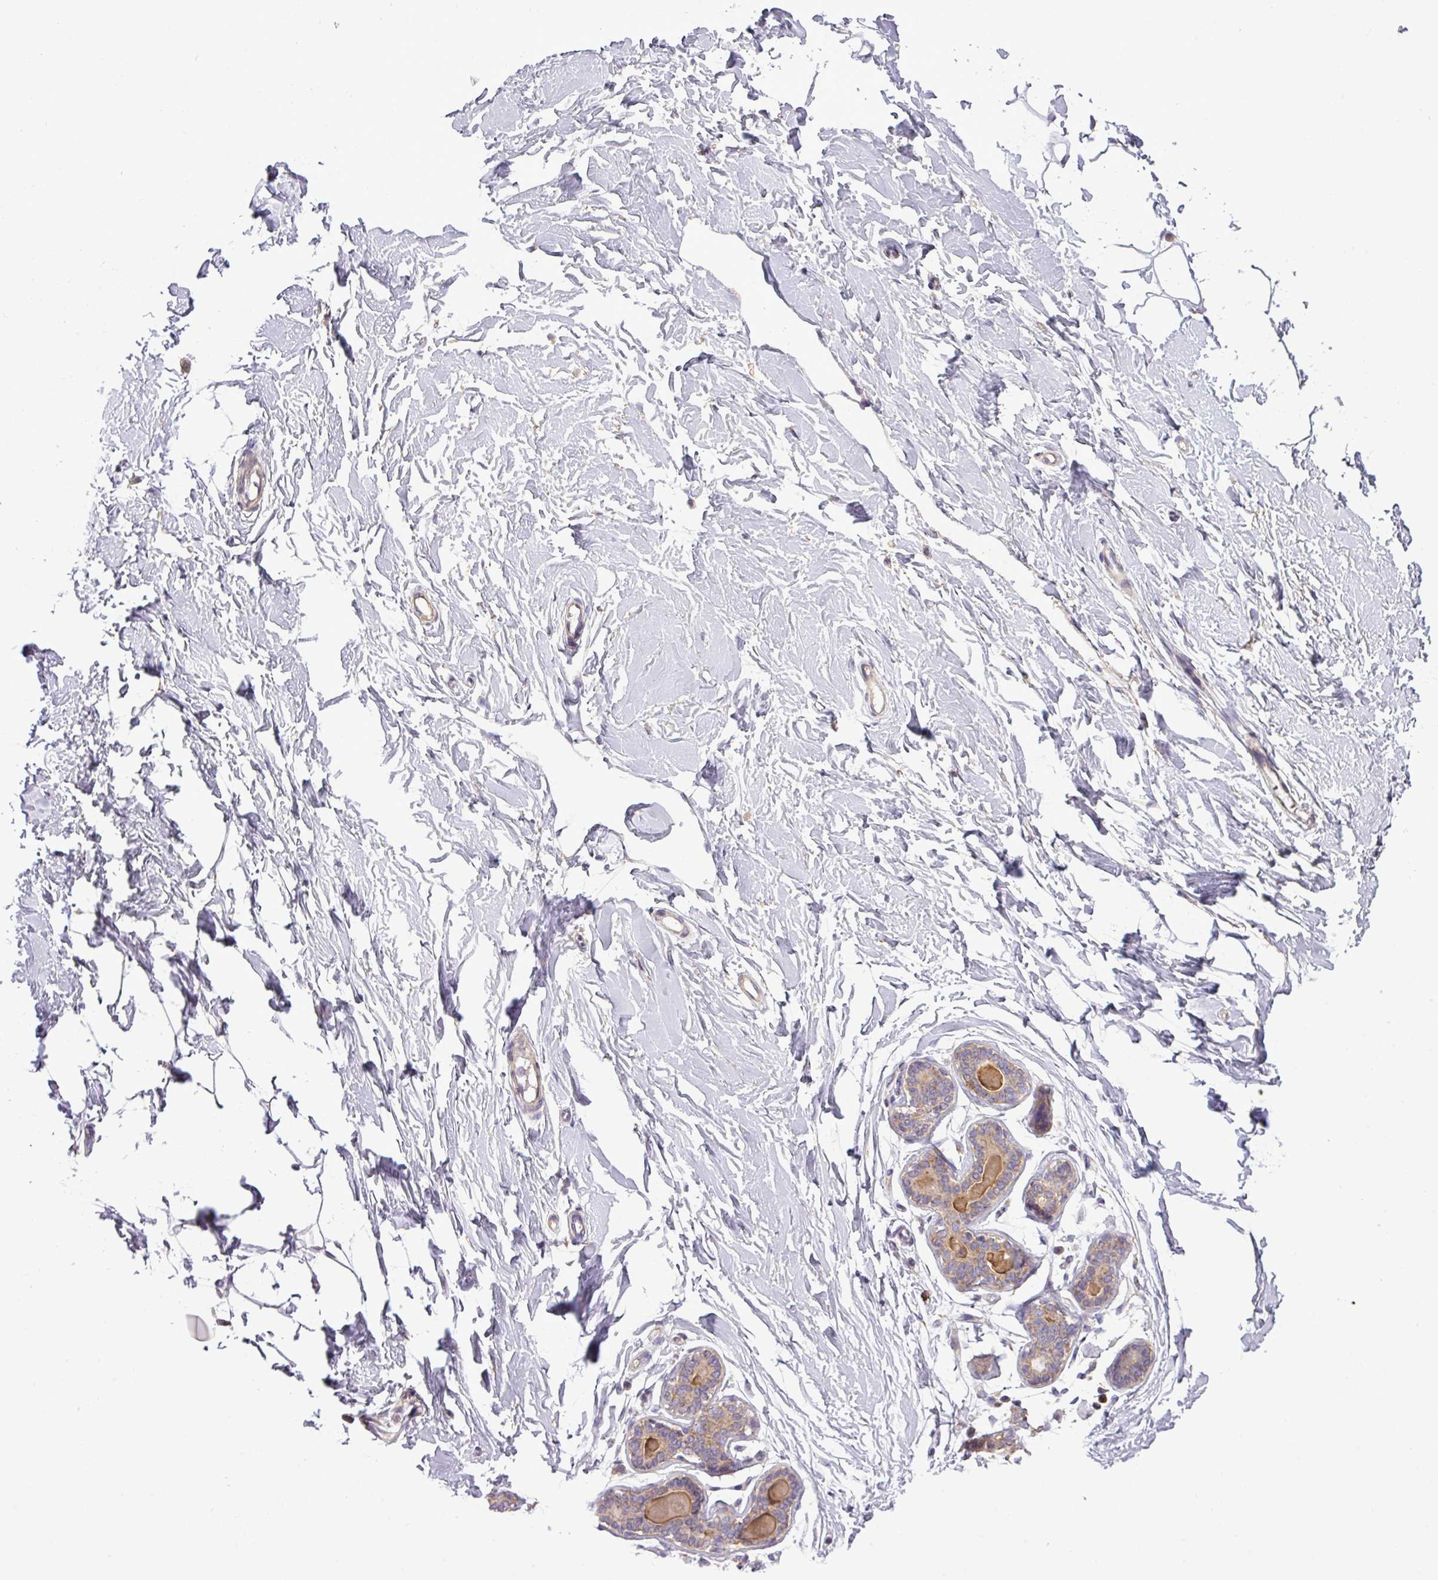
{"staining": {"intensity": "negative", "quantity": "none", "location": "none"}, "tissue": "breast", "cell_type": "Adipocytes", "image_type": "normal", "snomed": [{"axis": "morphology", "description": "Normal tissue, NOS"}, {"axis": "topography", "description": "Breast"}], "caption": "High power microscopy photomicrograph of an immunohistochemistry (IHC) image of normal breast, revealing no significant expression in adipocytes. (Brightfield microscopy of DAB (3,3'-diaminobenzidine) IHC at high magnification).", "gene": "FAM222B", "patient": {"sex": "female", "age": 23}}